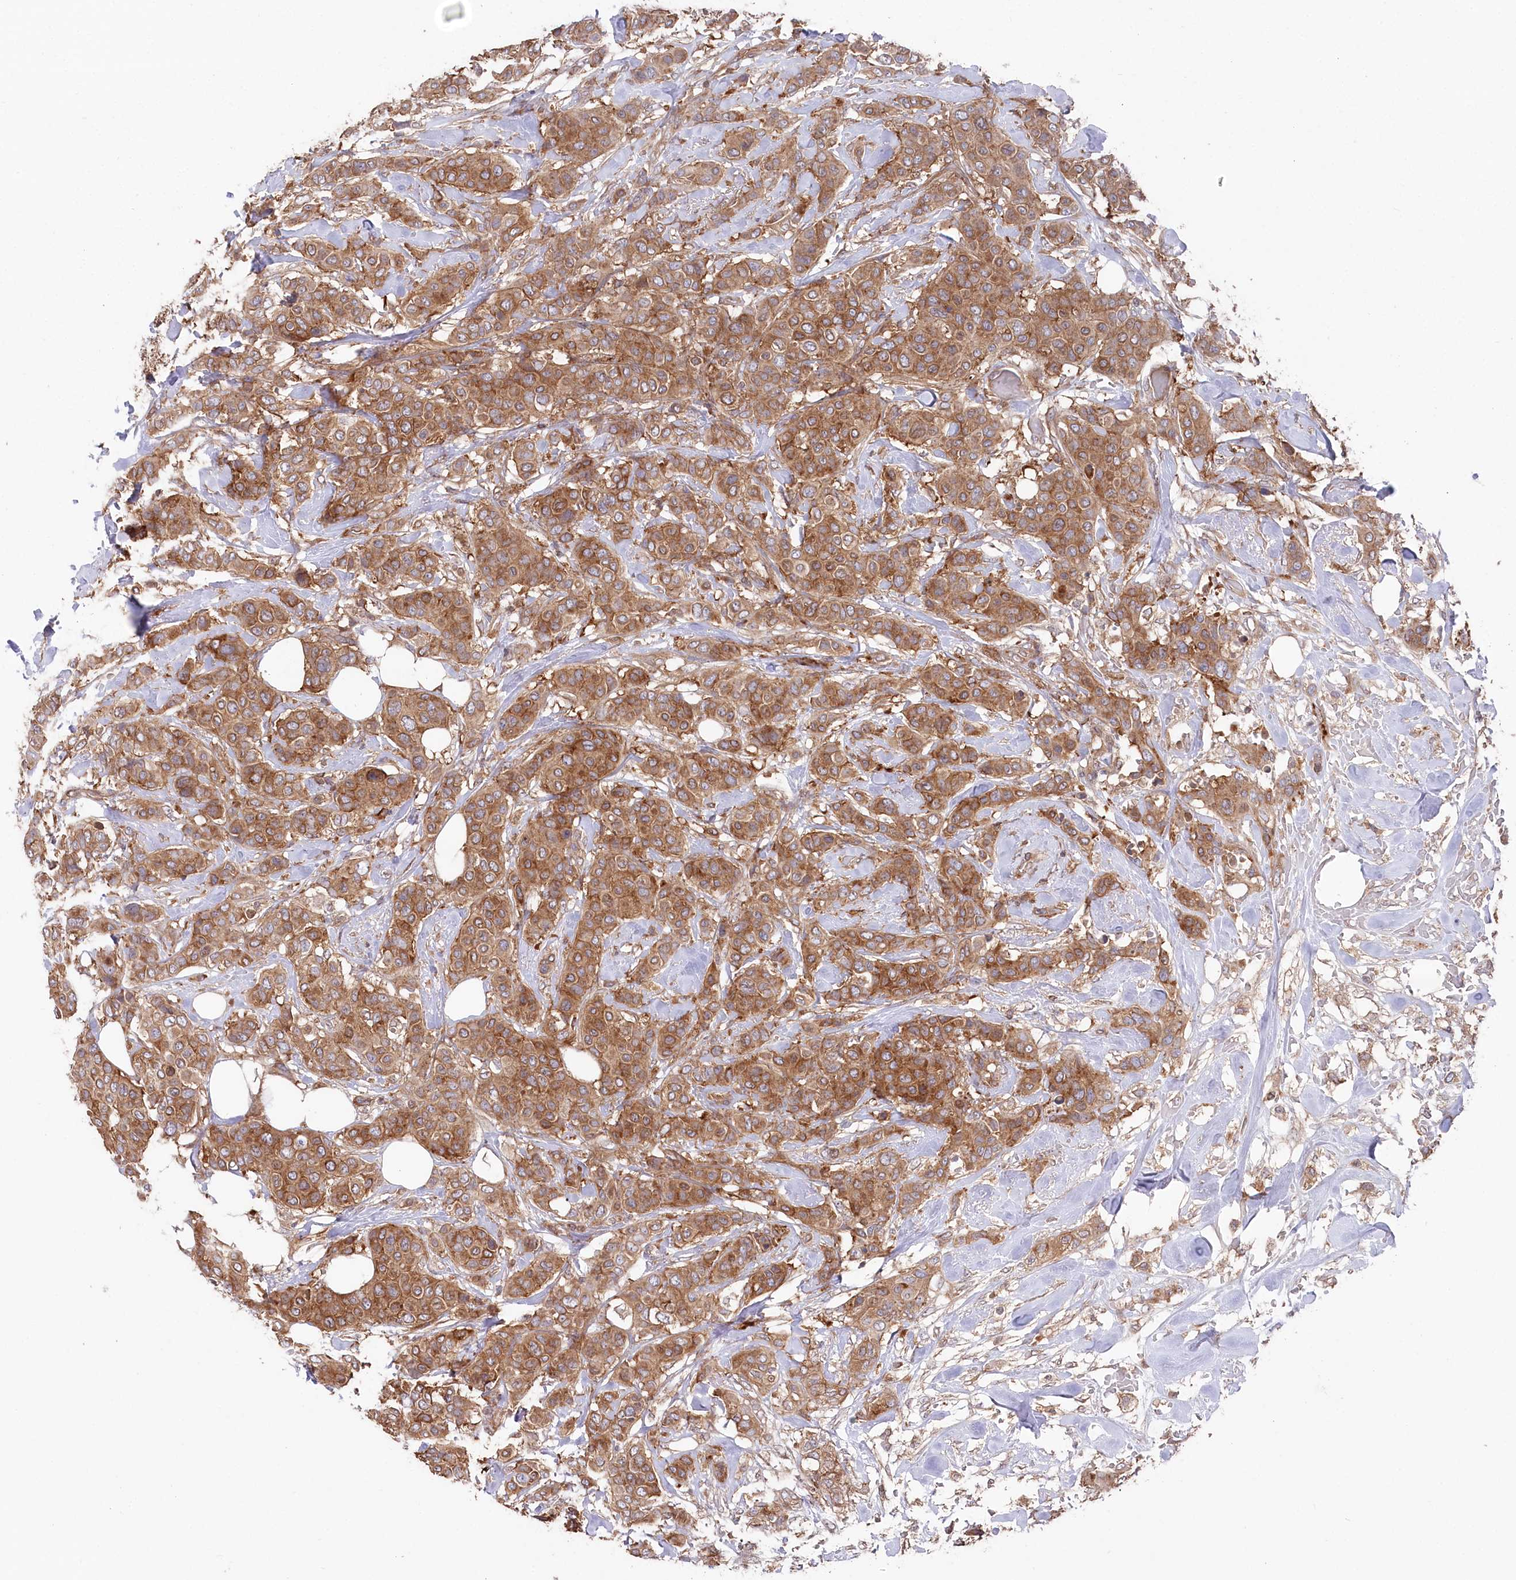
{"staining": {"intensity": "moderate", "quantity": ">75%", "location": "cytoplasmic/membranous"}, "tissue": "breast cancer", "cell_type": "Tumor cells", "image_type": "cancer", "snomed": [{"axis": "morphology", "description": "Lobular carcinoma"}, {"axis": "topography", "description": "Breast"}], "caption": "DAB (3,3'-diaminobenzidine) immunohistochemical staining of human breast cancer reveals moderate cytoplasmic/membranous protein positivity in about >75% of tumor cells.", "gene": "PPP1R21", "patient": {"sex": "female", "age": 51}}